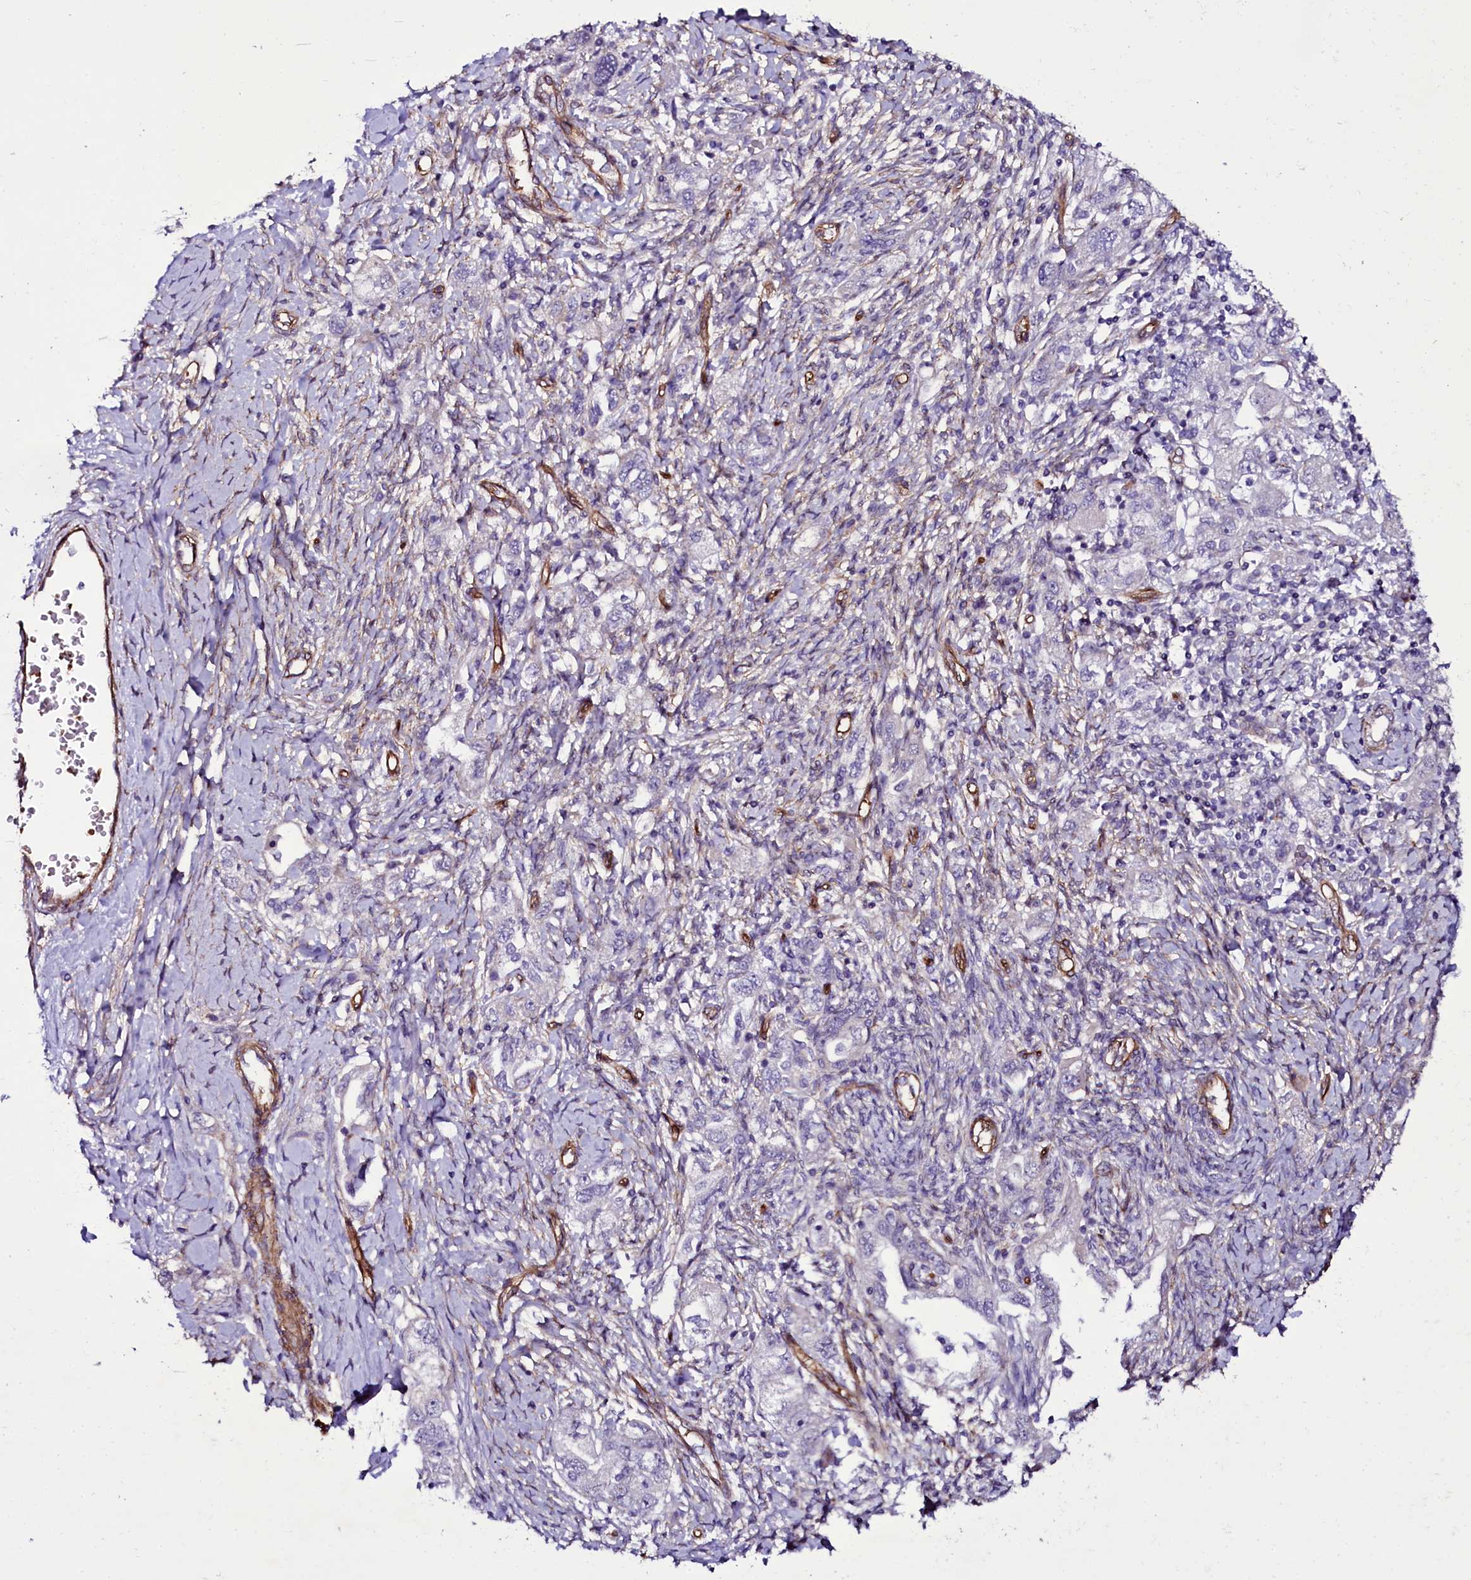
{"staining": {"intensity": "negative", "quantity": "none", "location": "none"}, "tissue": "ovarian cancer", "cell_type": "Tumor cells", "image_type": "cancer", "snomed": [{"axis": "morphology", "description": "Carcinoma, NOS"}, {"axis": "morphology", "description": "Cystadenocarcinoma, serous, NOS"}, {"axis": "topography", "description": "Ovary"}], "caption": "IHC image of neoplastic tissue: human ovarian cancer (carcinoma) stained with DAB (3,3'-diaminobenzidine) demonstrates no significant protein staining in tumor cells.", "gene": "MEX3C", "patient": {"sex": "female", "age": 69}}